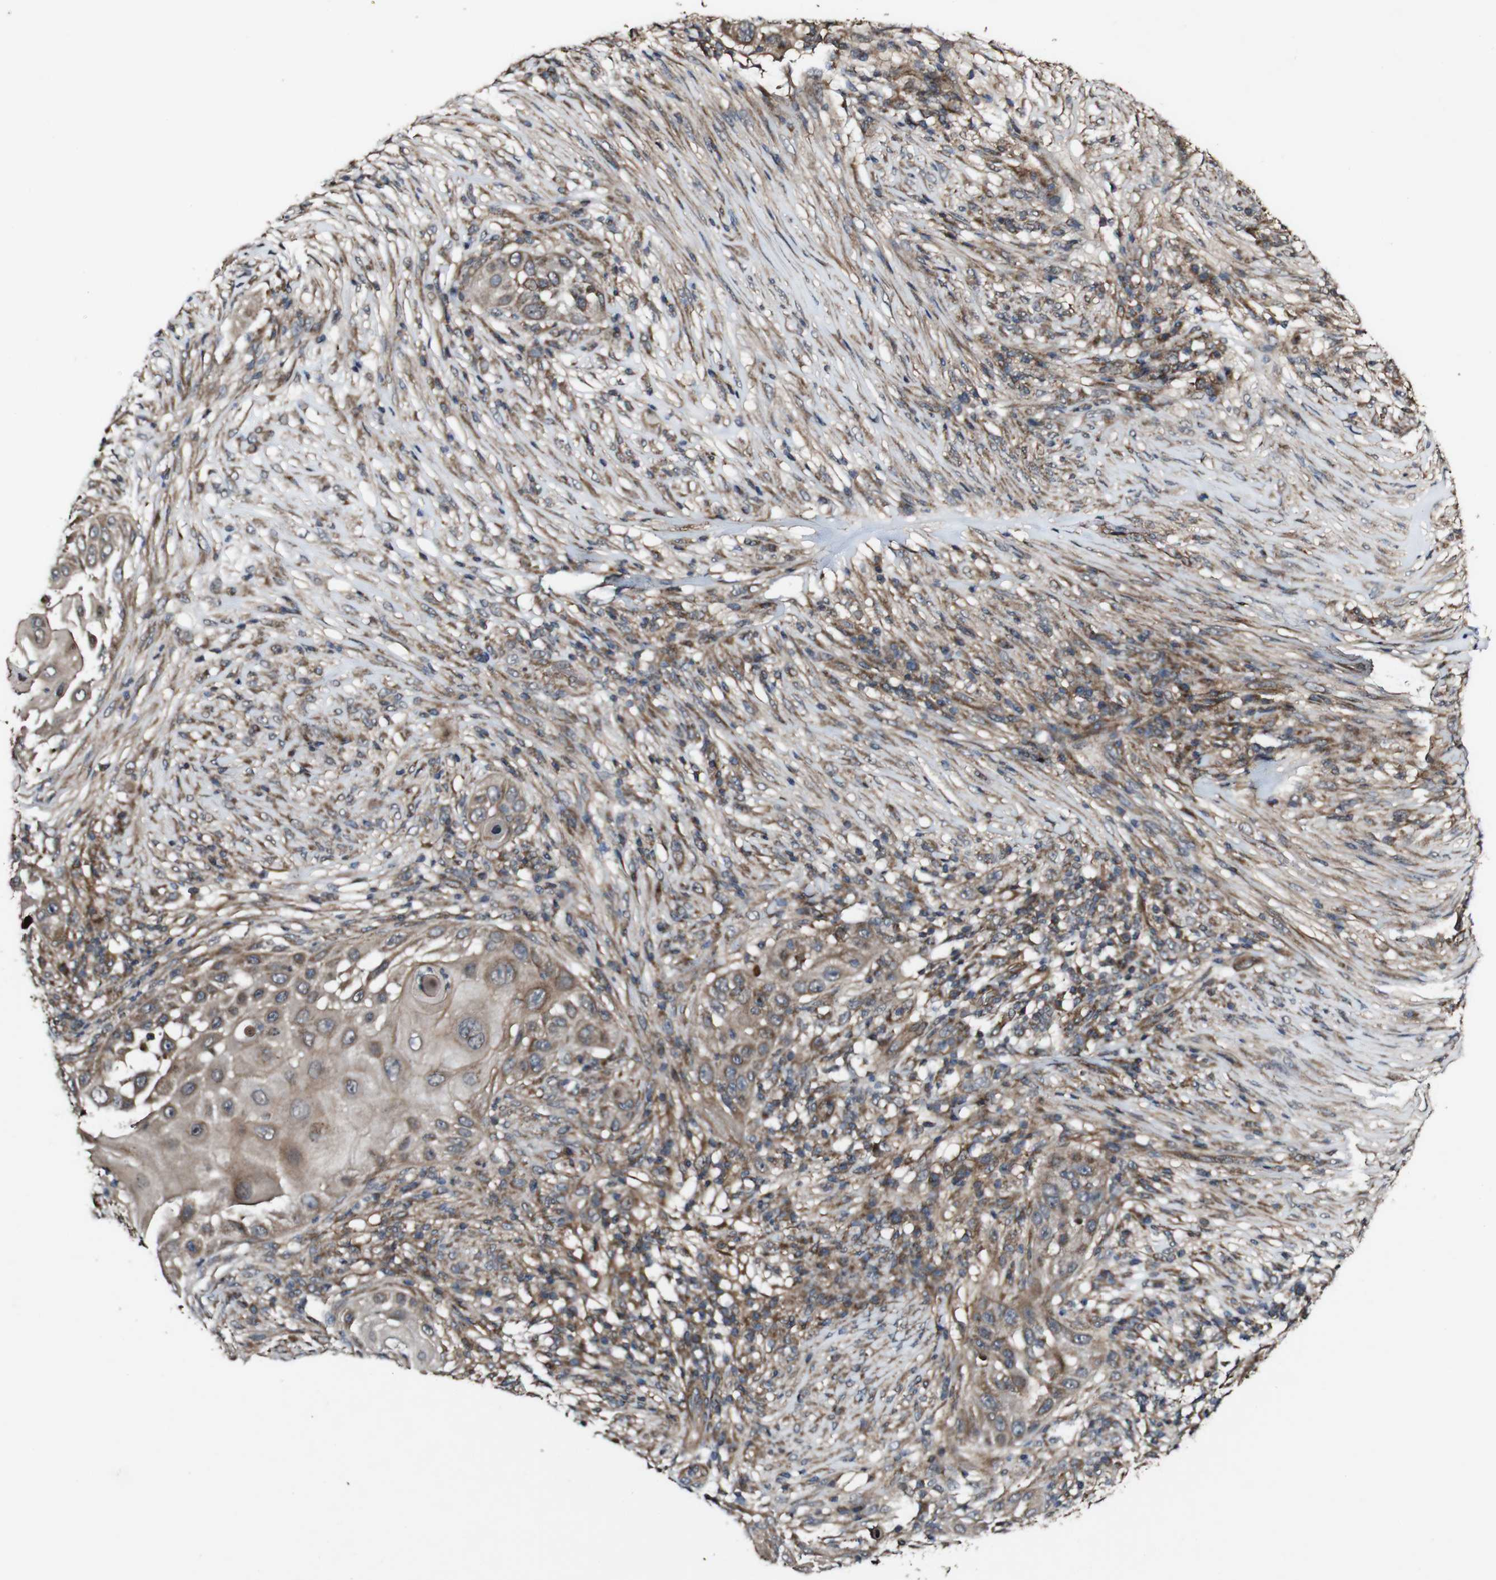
{"staining": {"intensity": "moderate", "quantity": ">75%", "location": "cytoplasmic/membranous"}, "tissue": "skin cancer", "cell_type": "Tumor cells", "image_type": "cancer", "snomed": [{"axis": "morphology", "description": "Basal cell carcinoma"}, {"axis": "topography", "description": "Skin"}], "caption": "Immunohistochemistry of human skin basal cell carcinoma reveals medium levels of moderate cytoplasmic/membranous staining in approximately >75% of tumor cells.", "gene": "BTN3A3", "patient": {"sex": "female", "age": 81}}